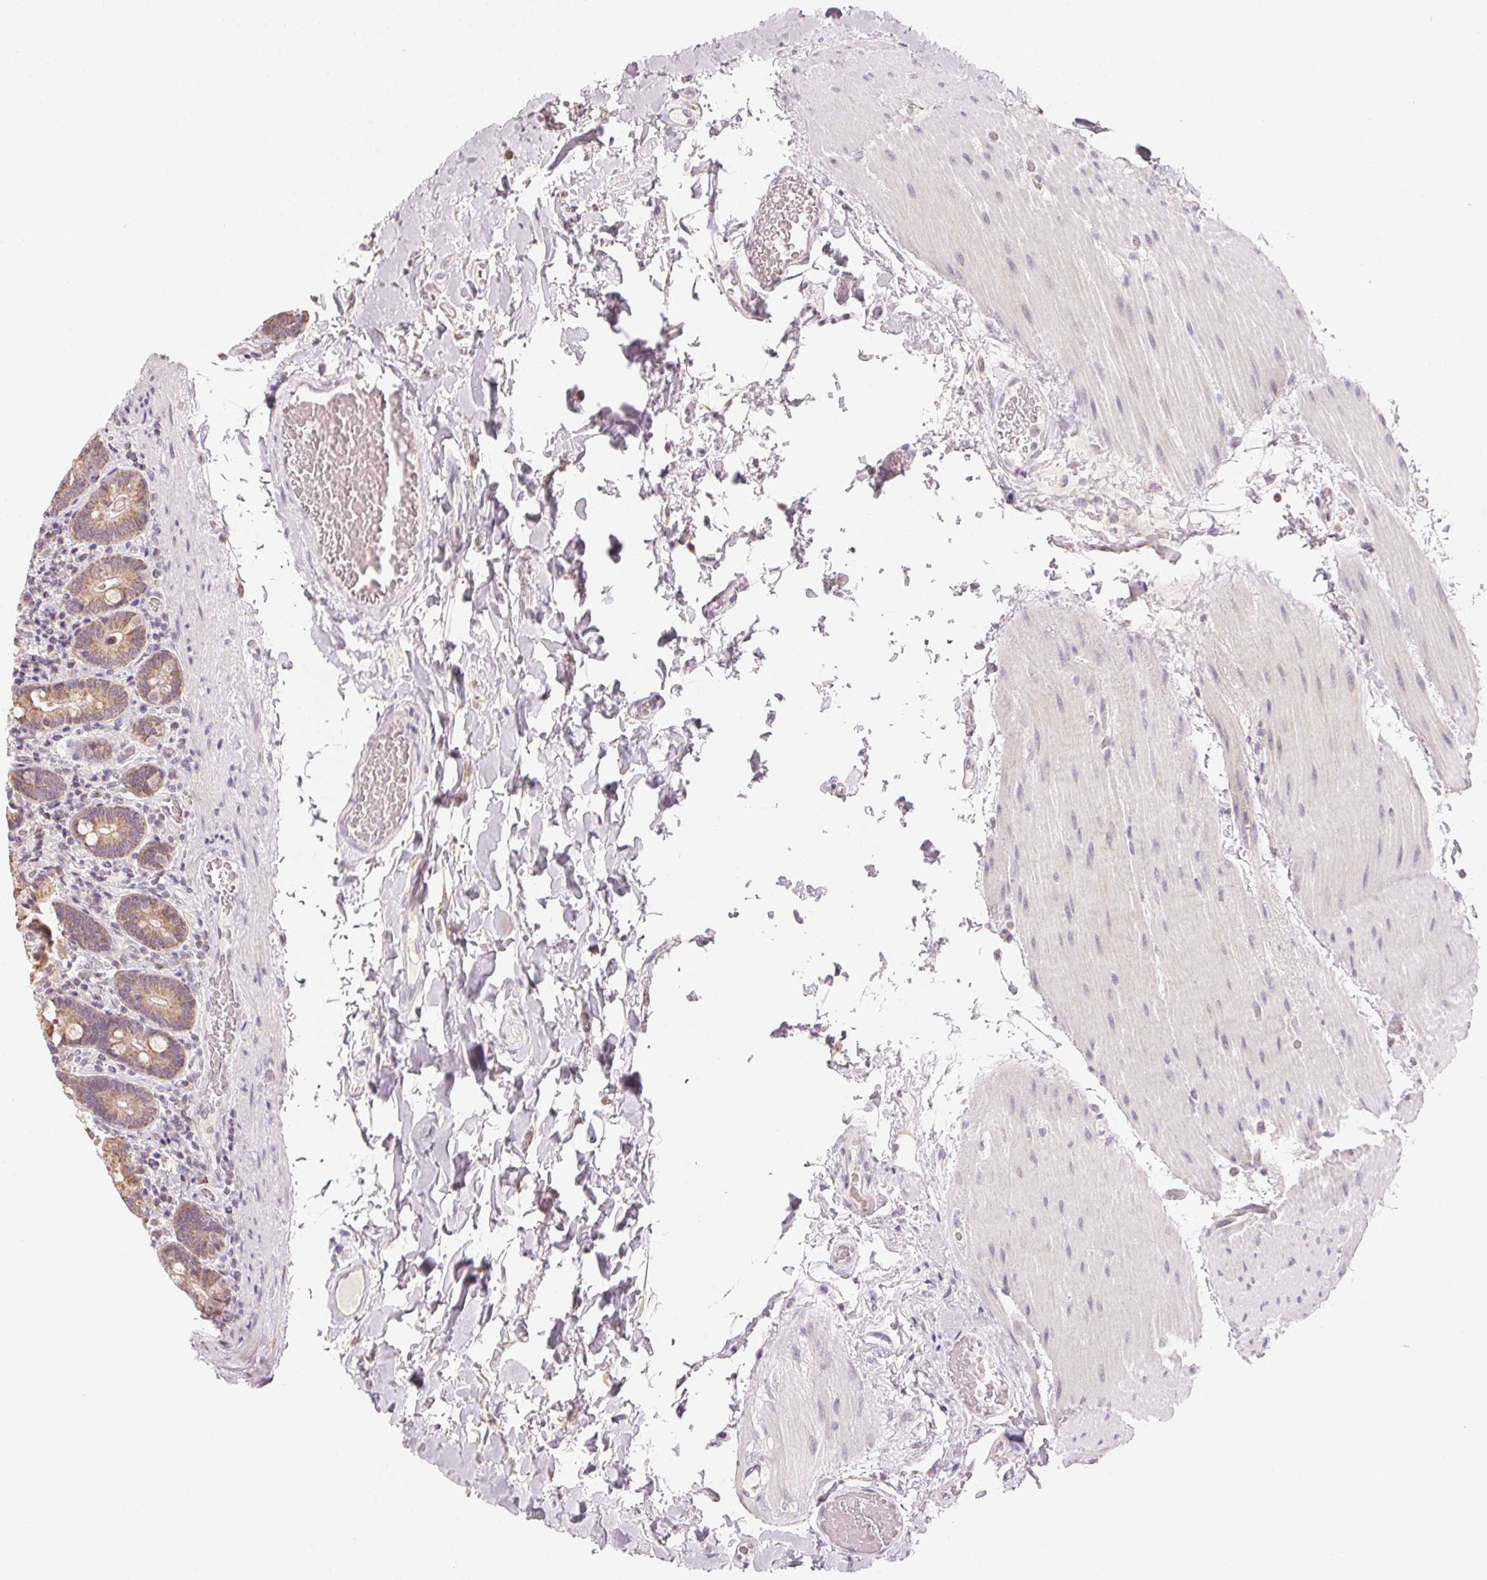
{"staining": {"intensity": "weak", "quantity": ">75%", "location": "cytoplasmic/membranous"}, "tissue": "duodenum", "cell_type": "Glandular cells", "image_type": "normal", "snomed": [{"axis": "morphology", "description": "Normal tissue, NOS"}, {"axis": "topography", "description": "Duodenum"}], "caption": "IHC photomicrograph of normal duodenum: human duodenum stained using immunohistochemistry (IHC) shows low levels of weak protein expression localized specifically in the cytoplasmic/membranous of glandular cells, appearing as a cytoplasmic/membranous brown color.", "gene": "ANKRD31", "patient": {"sex": "female", "age": 62}}